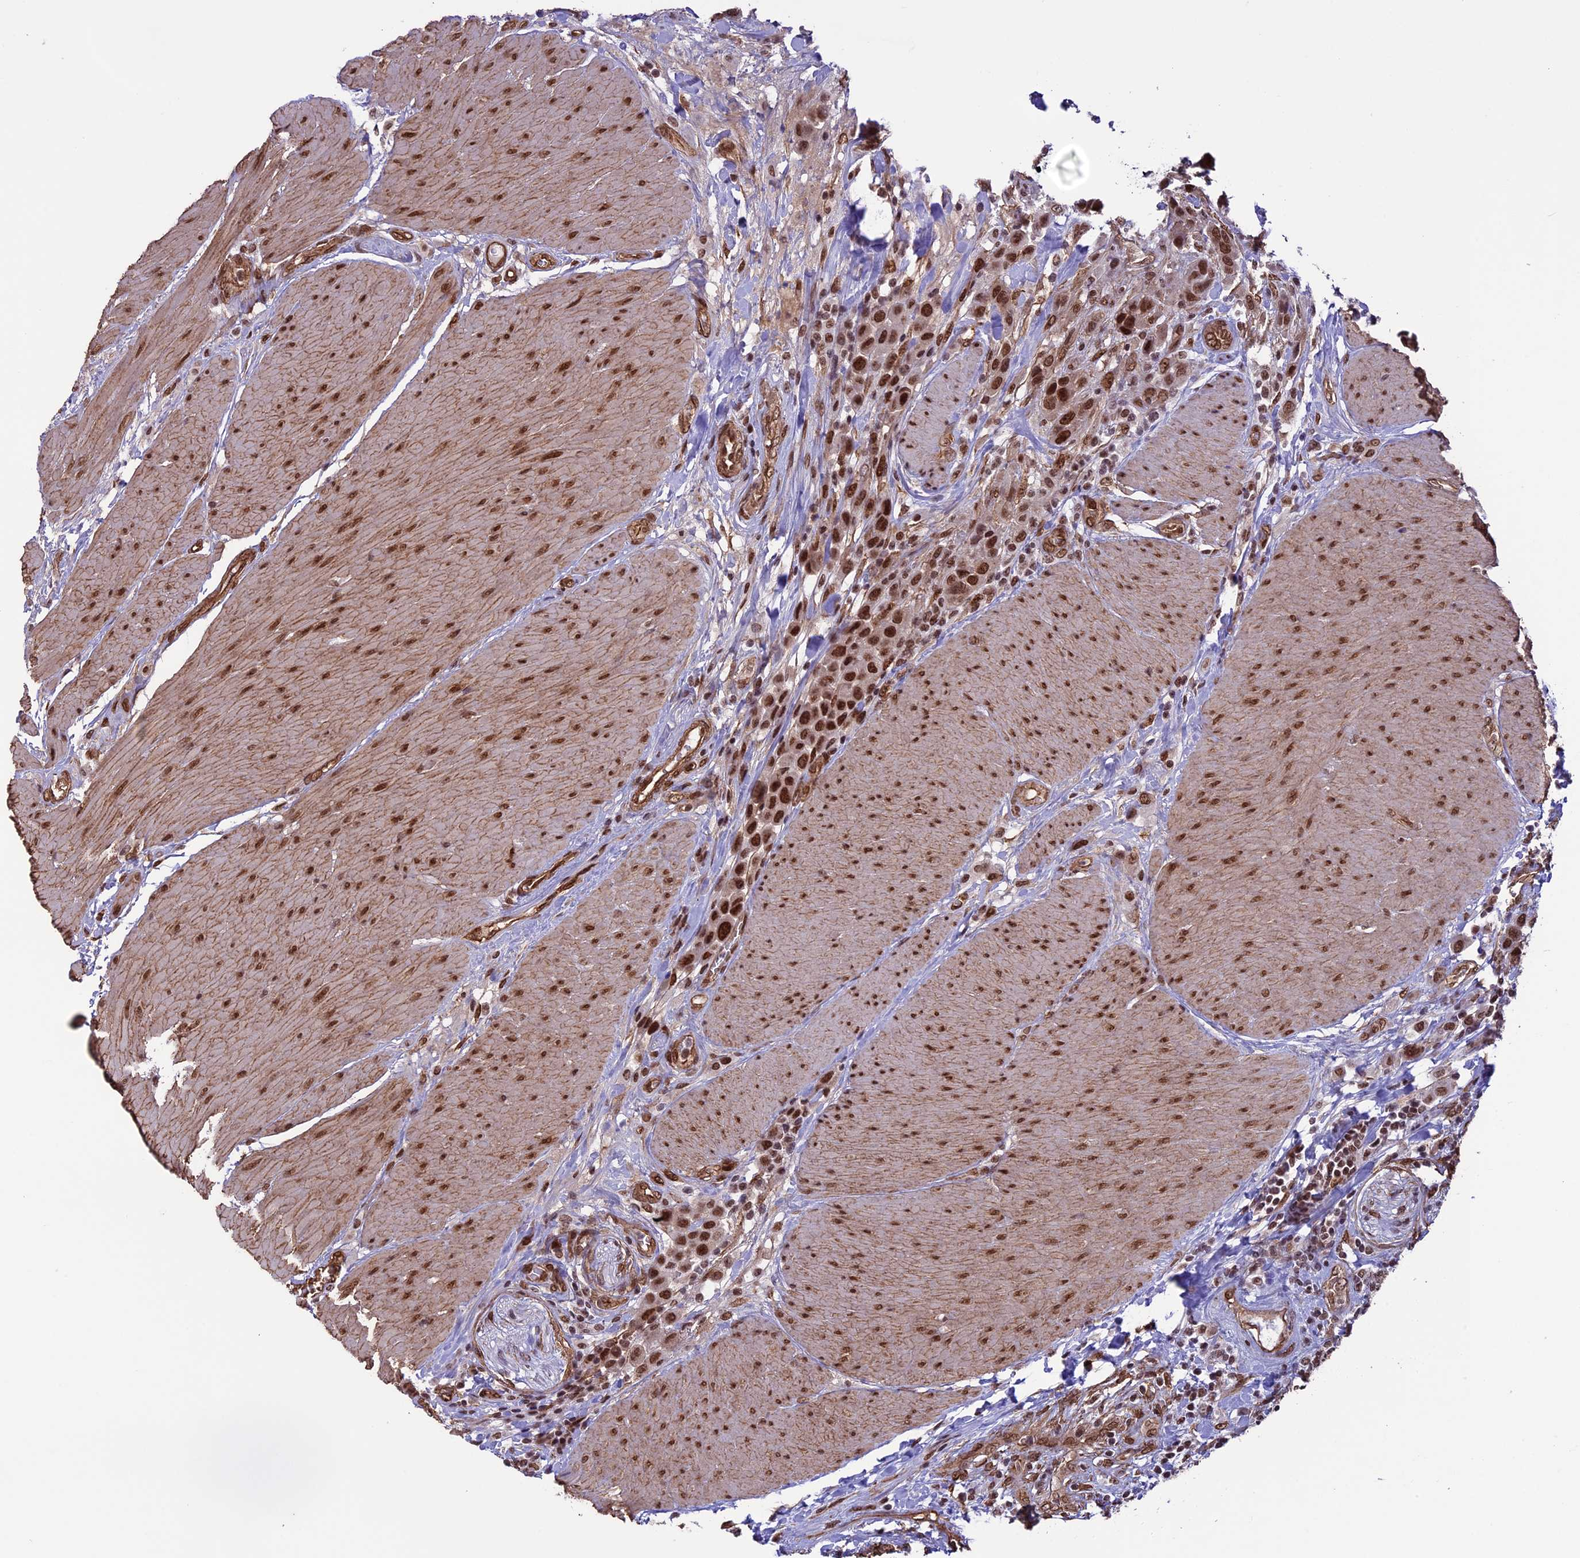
{"staining": {"intensity": "strong", "quantity": ">75%", "location": "nuclear"}, "tissue": "urothelial cancer", "cell_type": "Tumor cells", "image_type": "cancer", "snomed": [{"axis": "morphology", "description": "Urothelial carcinoma, High grade"}, {"axis": "topography", "description": "Urinary bladder"}], "caption": "There is high levels of strong nuclear staining in tumor cells of urothelial cancer, as demonstrated by immunohistochemical staining (brown color).", "gene": "MPHOSPH8", "patient": {"sex": "male", "age": 50}}